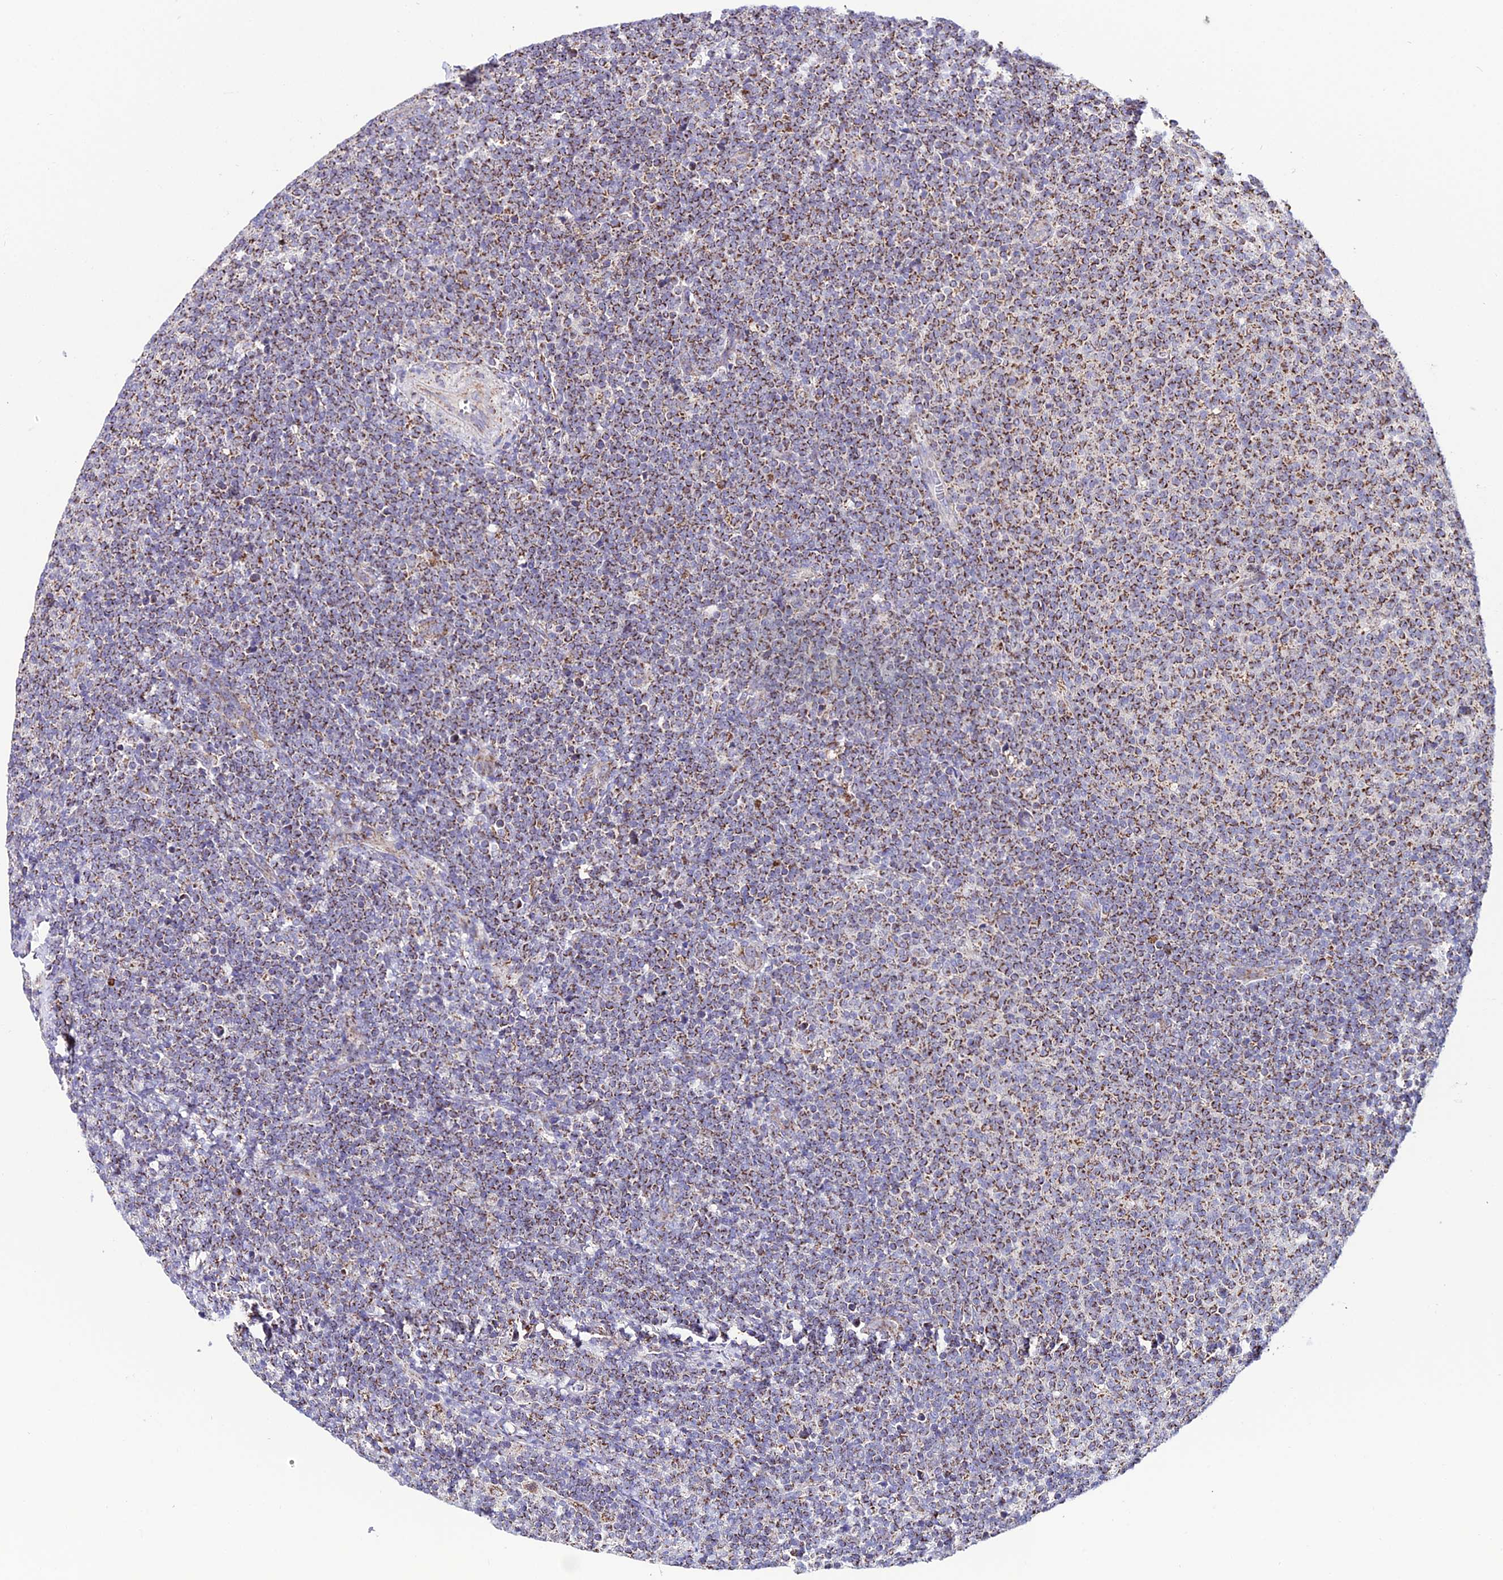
{"staining": {"intensity": "moderate", "quantity": ">75%", "location": "cytoplasmic/membranous"}, "tissue": "lymphoma", "cell_type": "Tumor cells", "image_type": "cancer", "snomed": [{"axis": "morphology", "description": "Malignant lymphoma, non-Hodgkin's type, Low grade"}, {"axis": "topography", "description": "Lymph node"}], "caption": "Immunohistochemistry image of neoplastic tissue: human lymphoma stained using IHC reveals medium levels of moderate protein expression localized specifically in the cytoplasmic/membranous of tumor cells, appearing as a cytoplasmic/membranous brown color.", "gene": "PSMD2", "patient": {"sex": "male", "age": 66}}